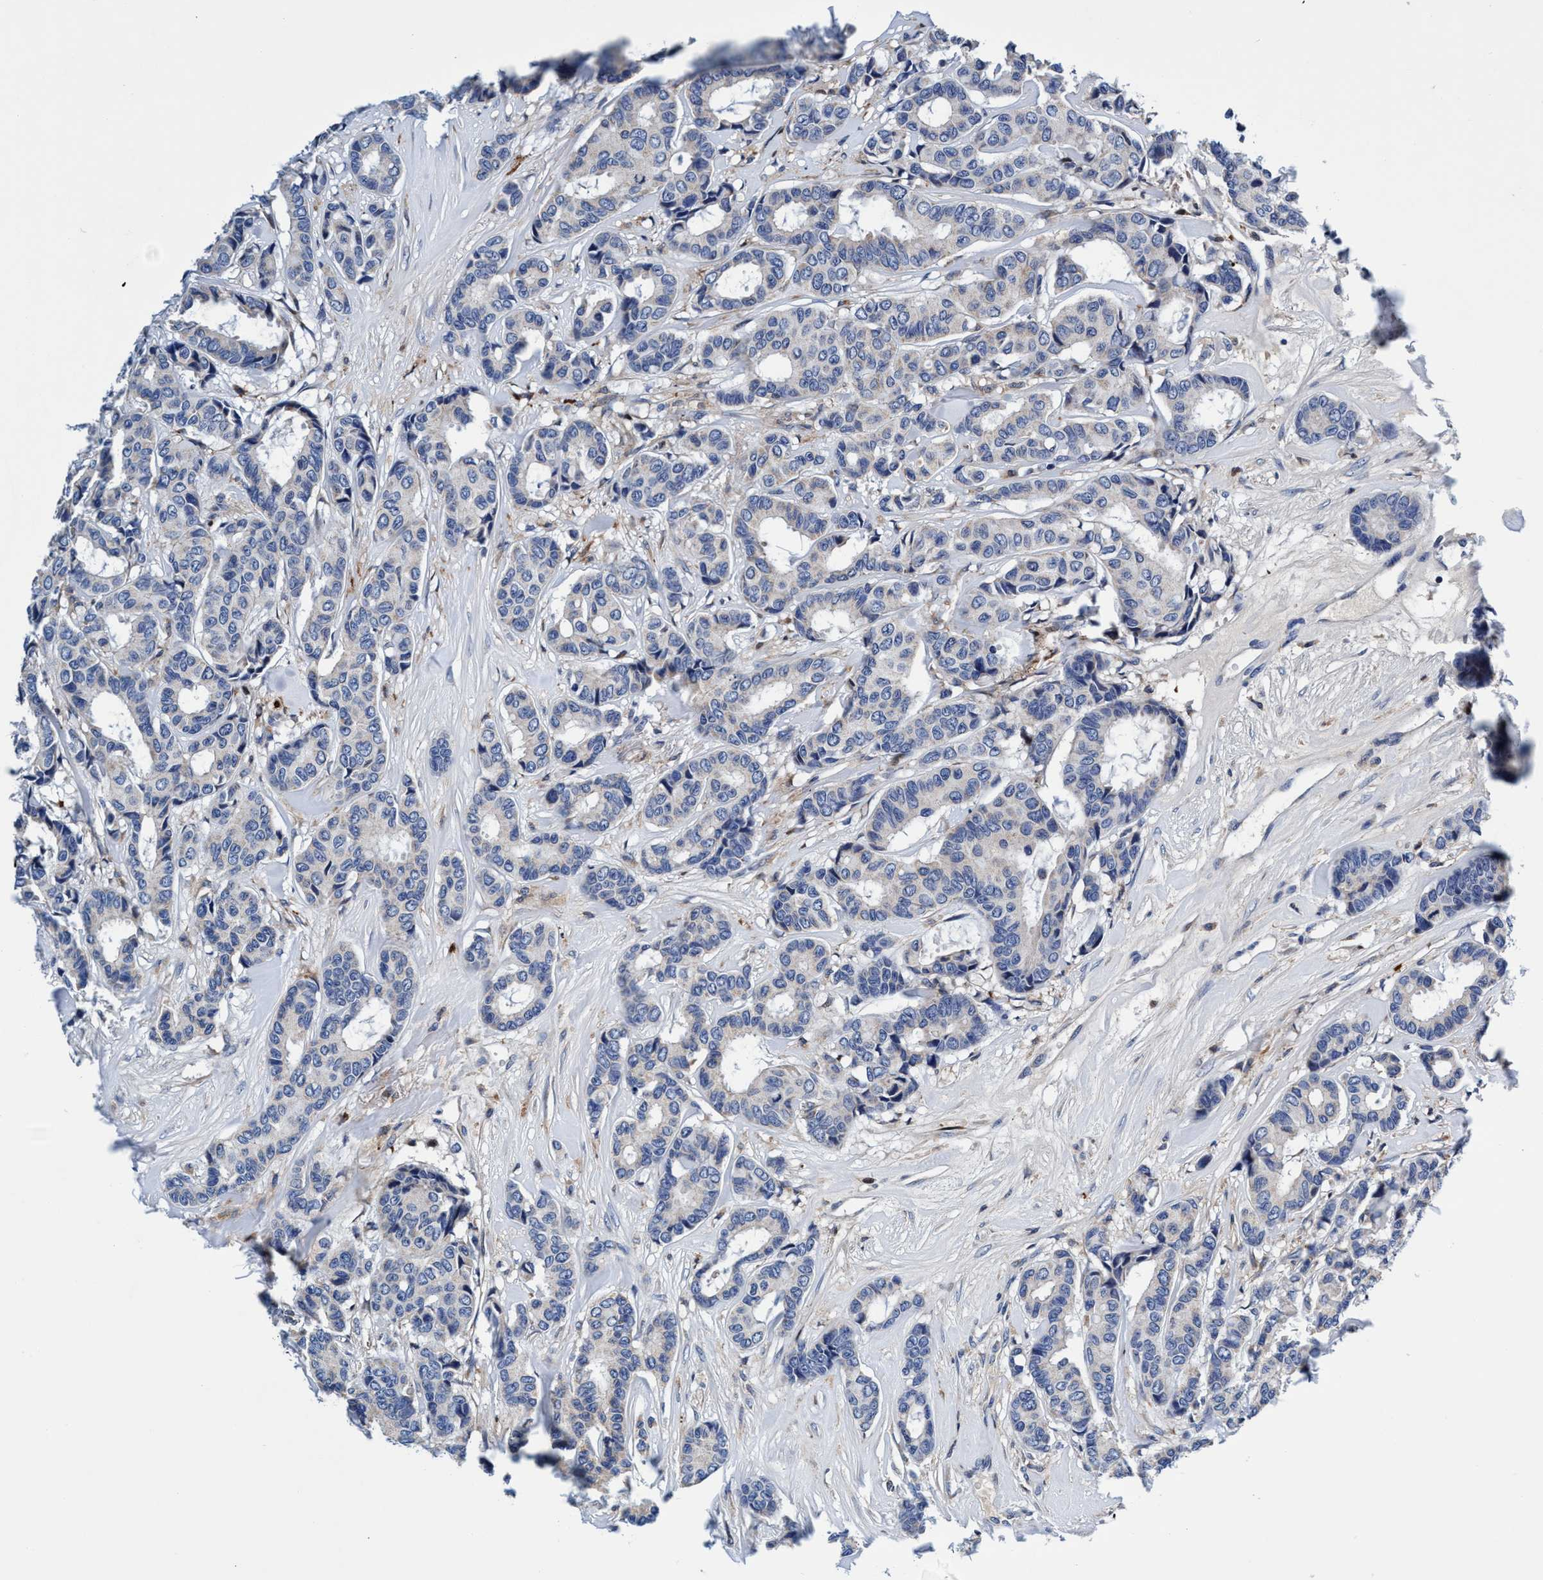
{"staining": {"intensity": "negative", "quantity": "none", "location": "none"}, "tissue": "breast cancer", "cell_type": "Tumor cells", "image_type": "cancer", "snomed": [{"axis": "morphology", "description": "Duct carcinoma"}, {"axis": "topography", "description": "Breast"}], "caption": "Immunohistochemistry (IHC) histopathology image of breast cancer stained for a protein (brown), which displays no expression in tumor cells.", "gene": "UBALD2", "patient": {"sex": "female", "age": 87}}